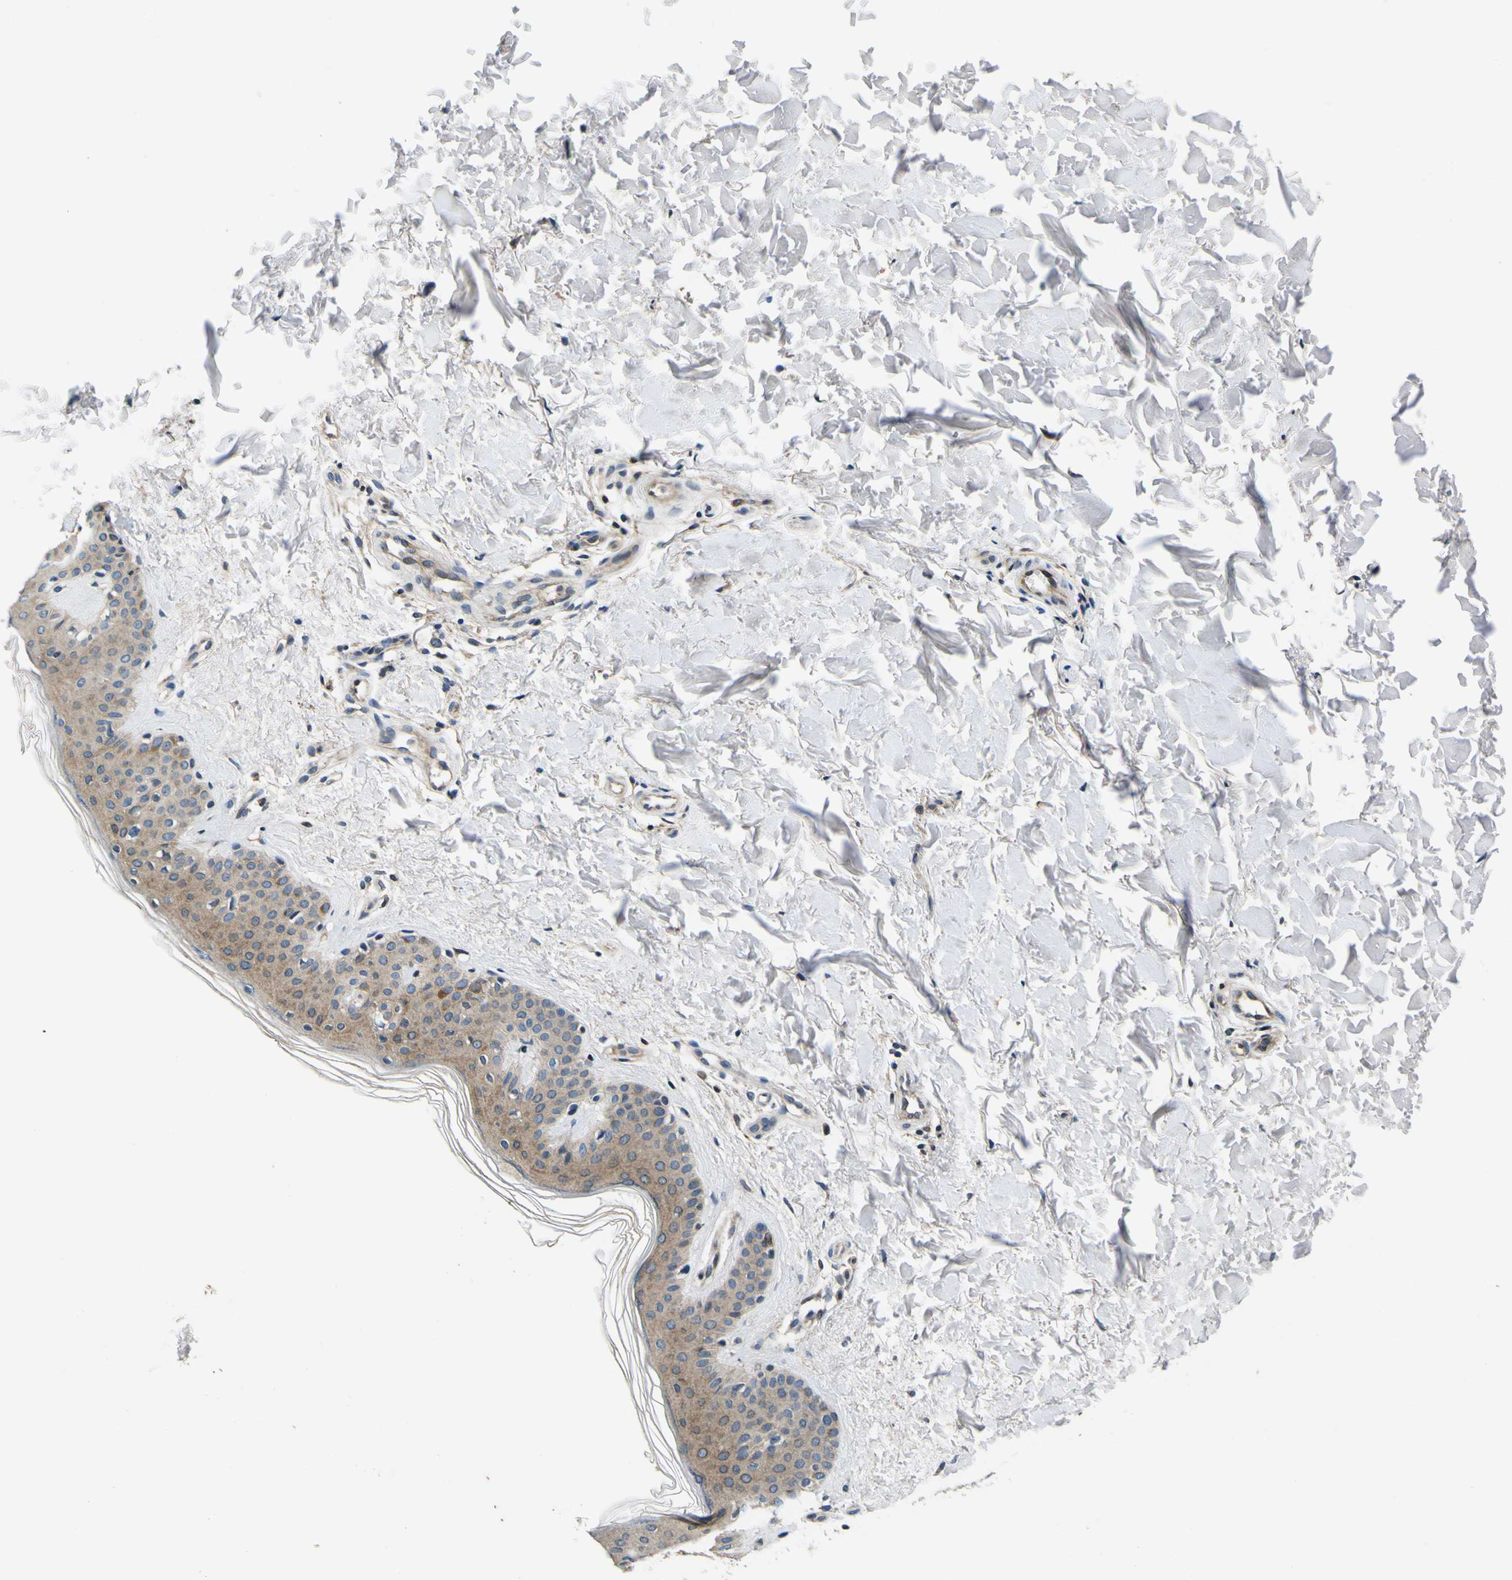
{"staining": {"intensity": "negative", "quantity": "none", "location": "none"}, "tissue": "skin", "cell_type": "Fibroblasts", "image_type": "normal", "snomed": [{"axis": "morphology", "description": "Normal tissue, NOS"}, {"axis": "topography", "description": "Skin"}], "caption": "A micrograph of human skin is negative for staining in fibroblasts. (DAB (3,3'-diaminobenzidine) immunohistochemistry (IHC), high magnification).", "gene": "EPHB4", "patient": {"sex": "male", "age": 67}}